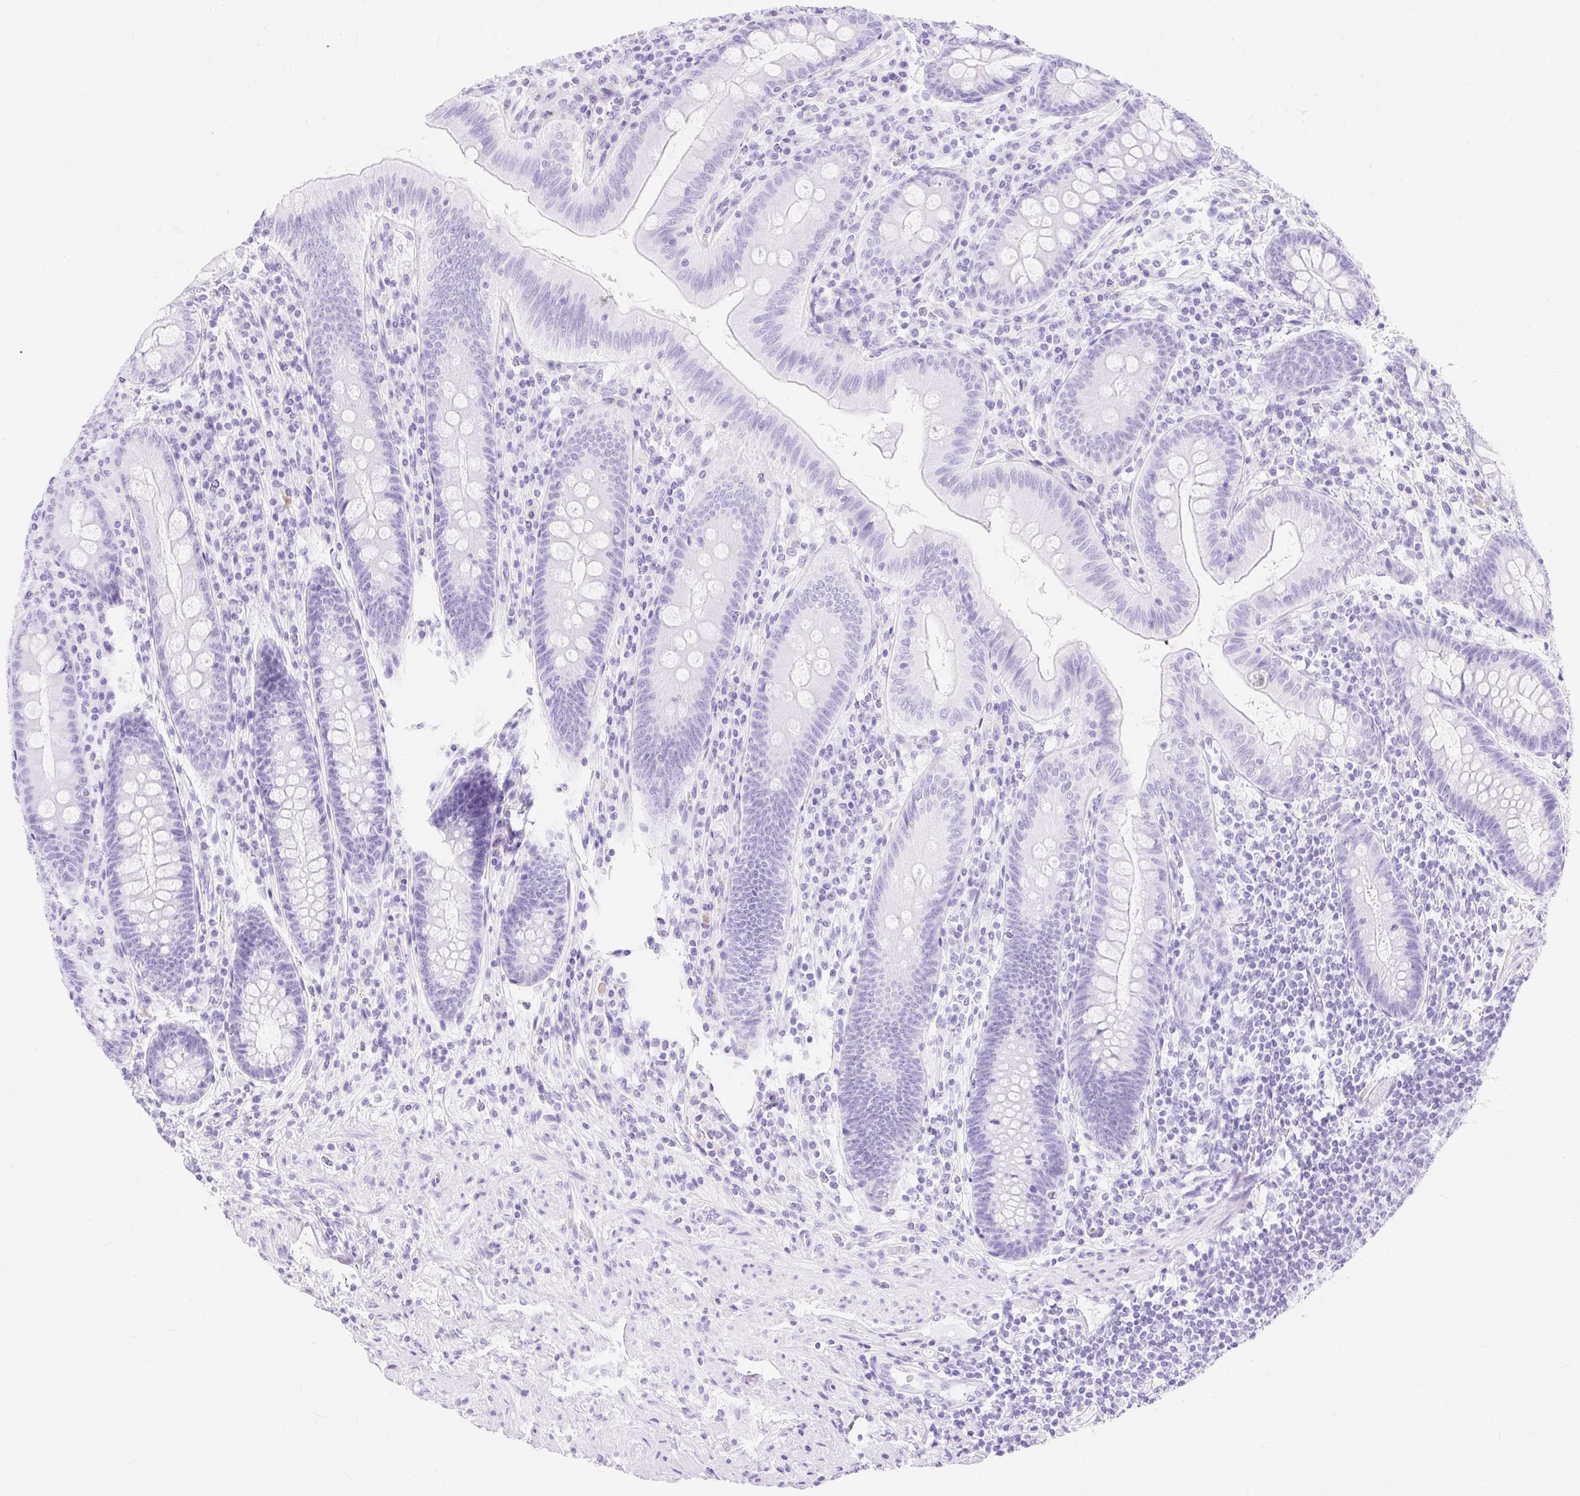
{"staining": {"intensity": "negative", "quantity": "none", "location": "none"}, "tissue": "appendix", "cell_type": "Glandular cells", "image_type": "normal", "snomed": [{"axis": "morphology", "description": "Normal tissue, NOS"}, {"axis": "topography", "description": "Appendix"}], "caption": "The photomicrograph displays no significant staining in glandular cells of appendix. (Stains: DAB (3,3'-diaminobenzidine) immunohistochemistry (IHC) with hematoxylin counter stain, Microscopy: brightfield microscopy at high magnification).", "gene": "MBP", "patient": {"sex": "male", "age": 71}}